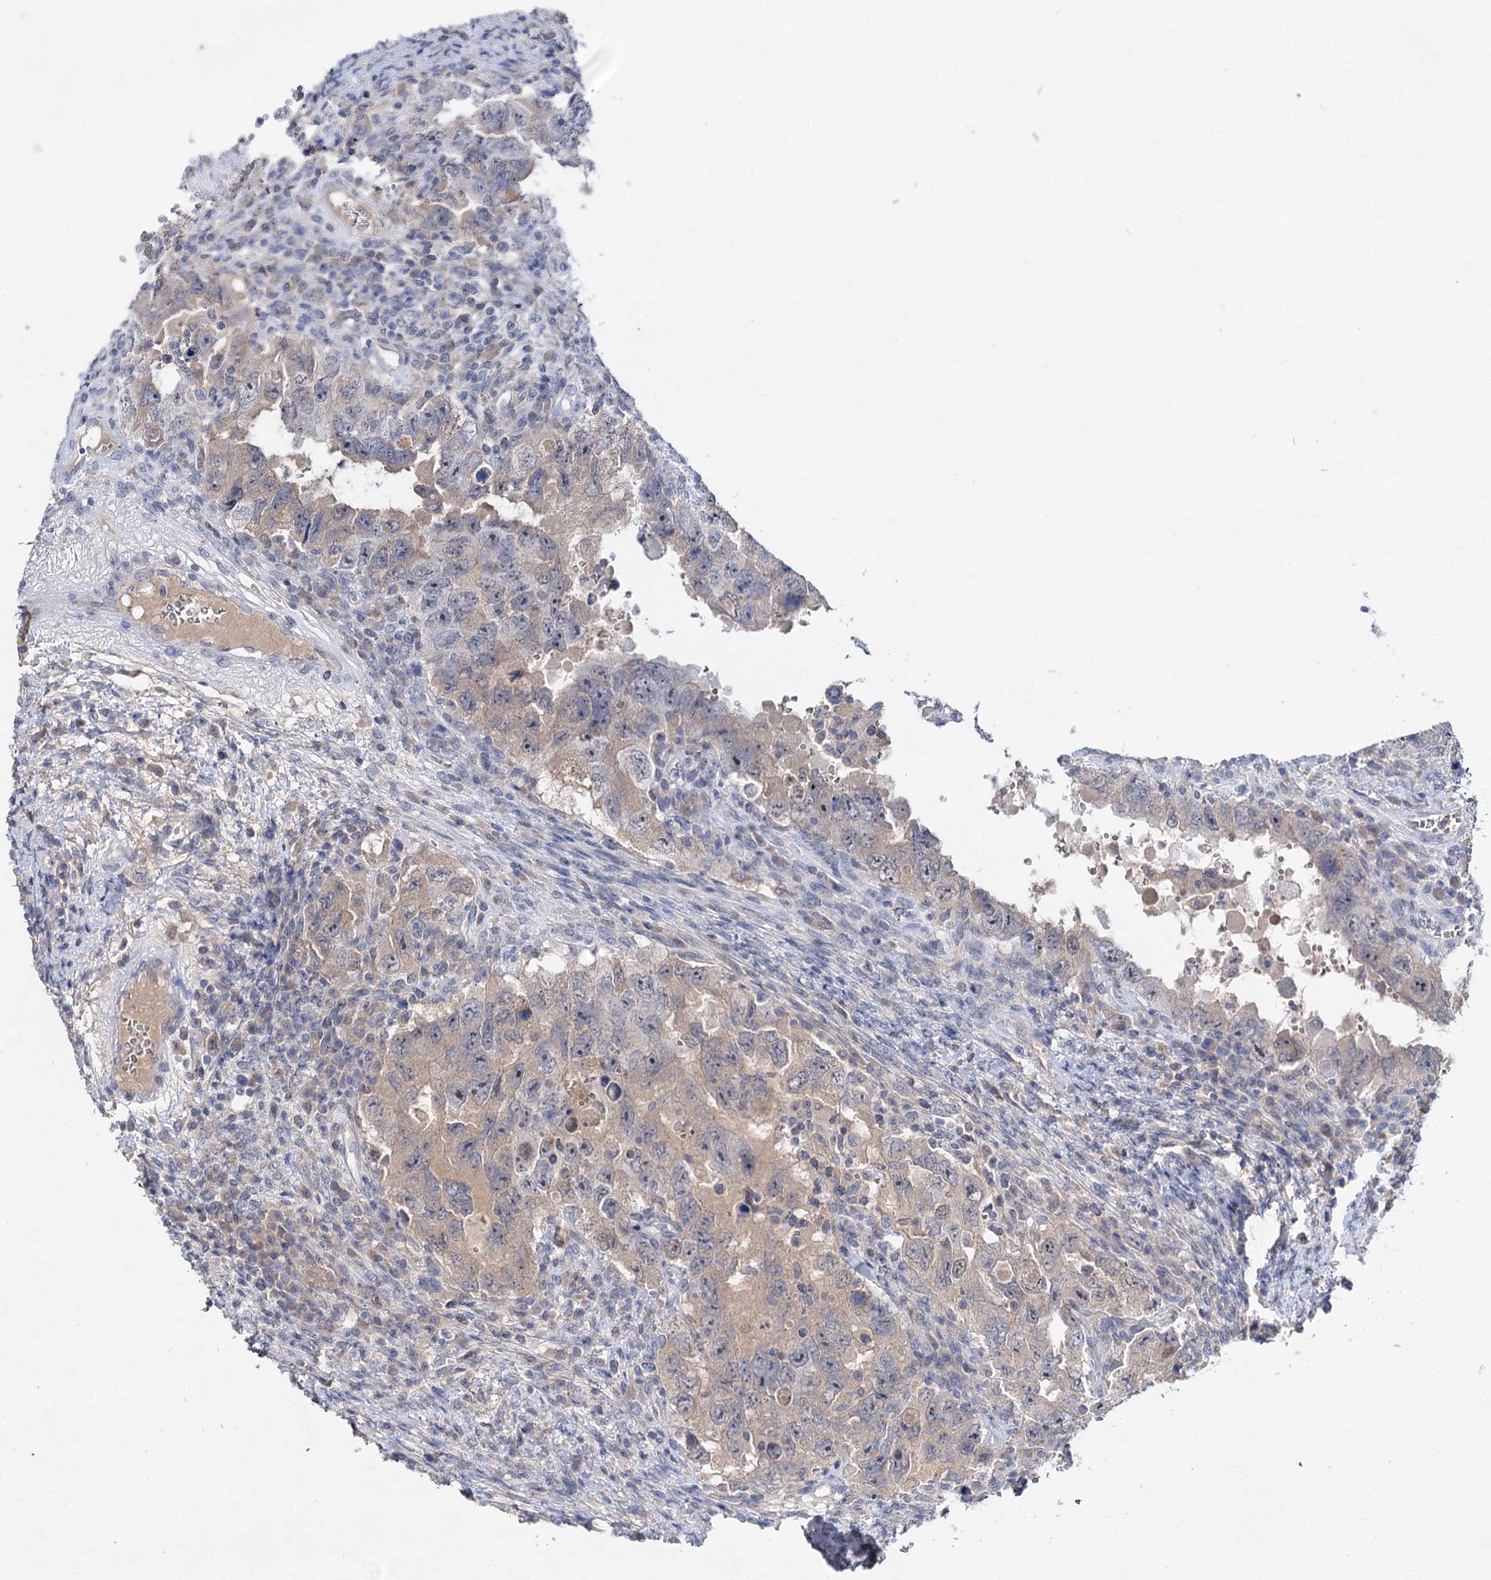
{"staining": {"intensity": "weak", "quantity": "25%-75%", "location": "cytoplasmic/membranous"}, "tissue": "testis cancer", "cell_type": "Tumor cells", "image_type": "cancer", "snomed": [{"axis": "morphology", "description": "Carcinoma, Embryonal, NOS"}, {"axis": "topography", "description": "Testis"}], "caption": "Immunohistochemistry (IHC) (DAB) staining of testis cancer exhibits weak cytoplasmic/membranous protein positivity in about 25%-75% of tumor cells. The staining is performed using DAB brown chromogen to label protein expression. The nuclei are counter-stained blue using hematoxylin.", "gene": "ATP4A", "patient": {"sex": "male", "age": 26}}